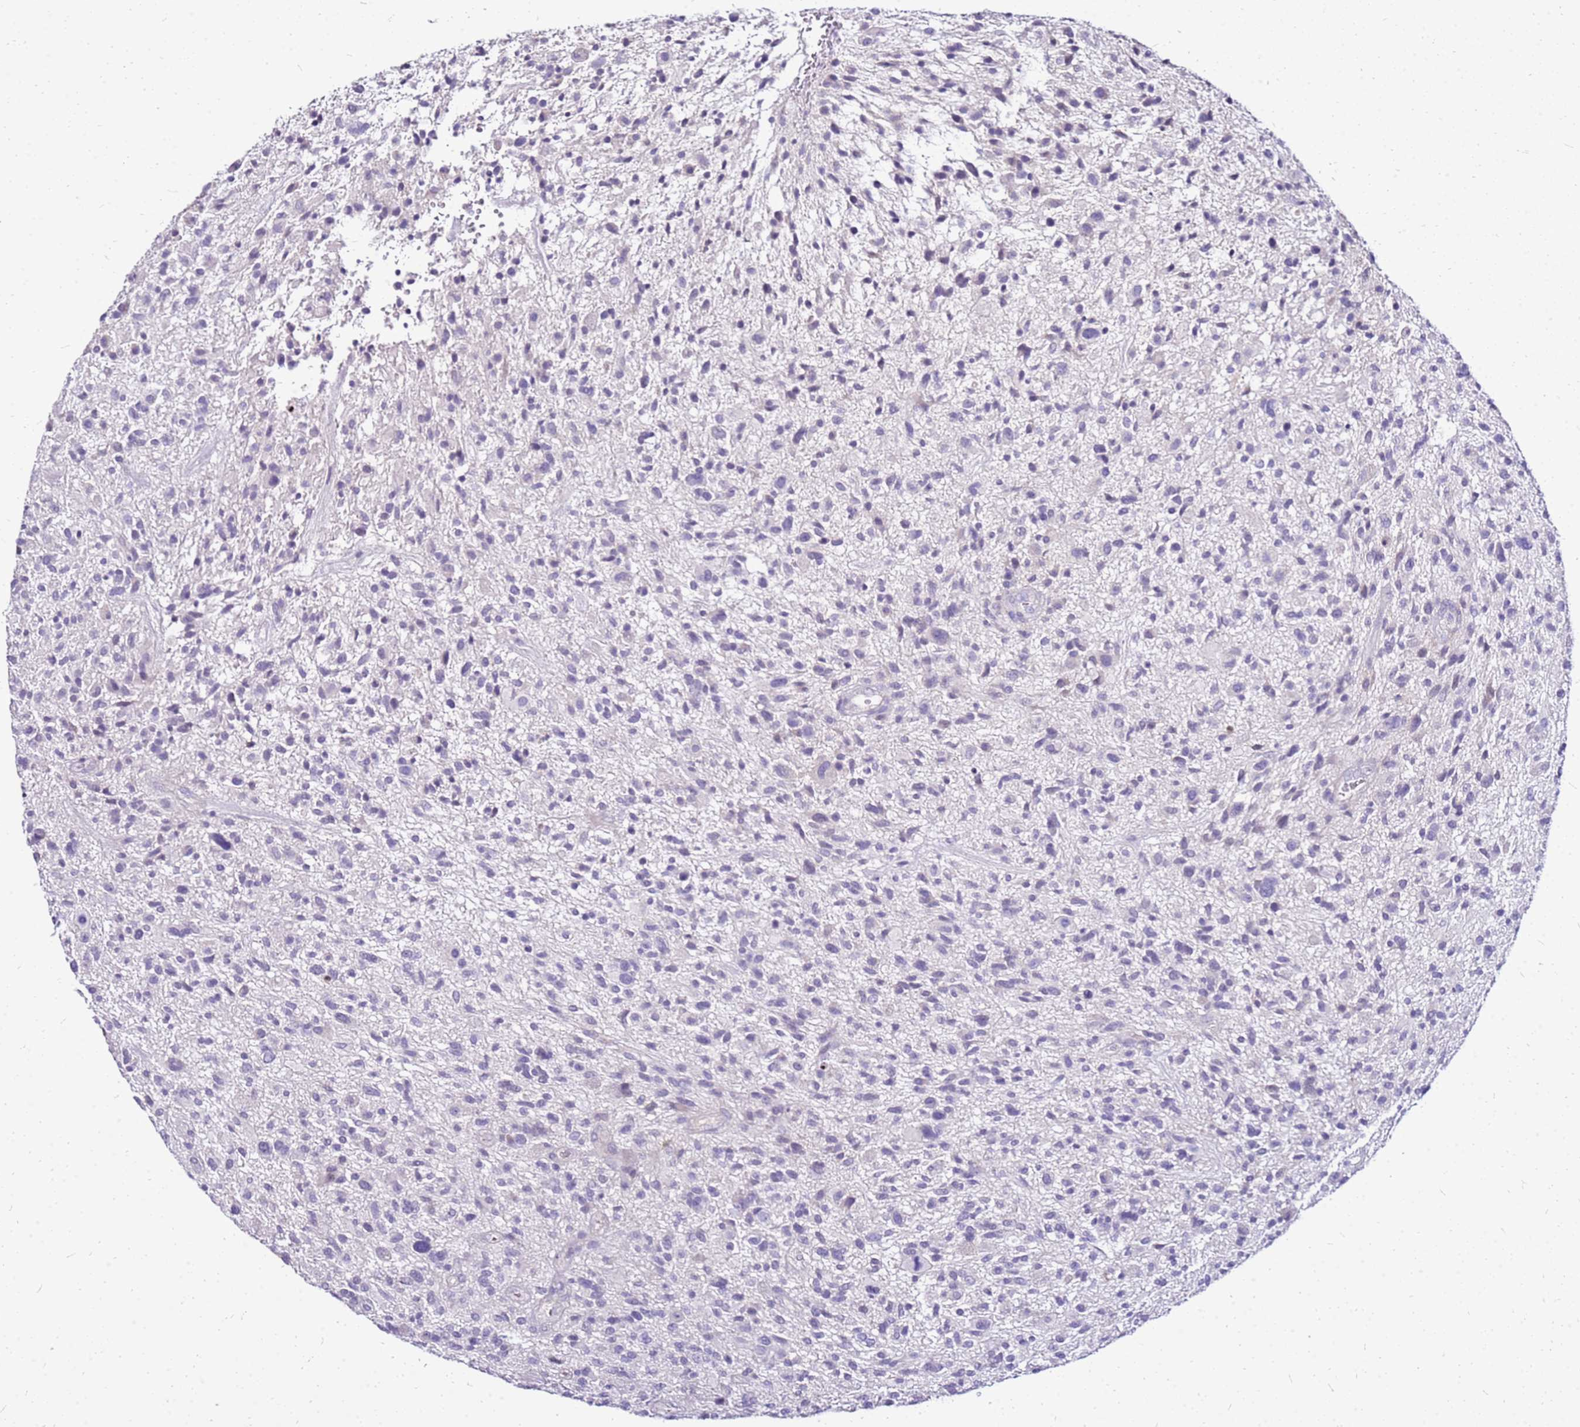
{"staining": {"intensity": "negative", "quantity": "none", "location": "none"}, "tissue": "glioma", "cell_type": "Tumor cells", "image_type": "cancer", "snomed": [{"axis": "morphology", "description": "Glioma, malignant, High grade"}, {"axis": "topography", "description": "Brain"}], "caption": "This histopathology image is of glioma stained with immunohistochemistry to label a protein in brown with the nuclei are counter-stained blue. There is no expression in tumor cells. (DAB (3,3'-diaminobenzidine) IHC visualized using brightfield microscopy, high magnification).", "gene": "DCDC2B", "patient": {"sex": "male", "age": 47}}